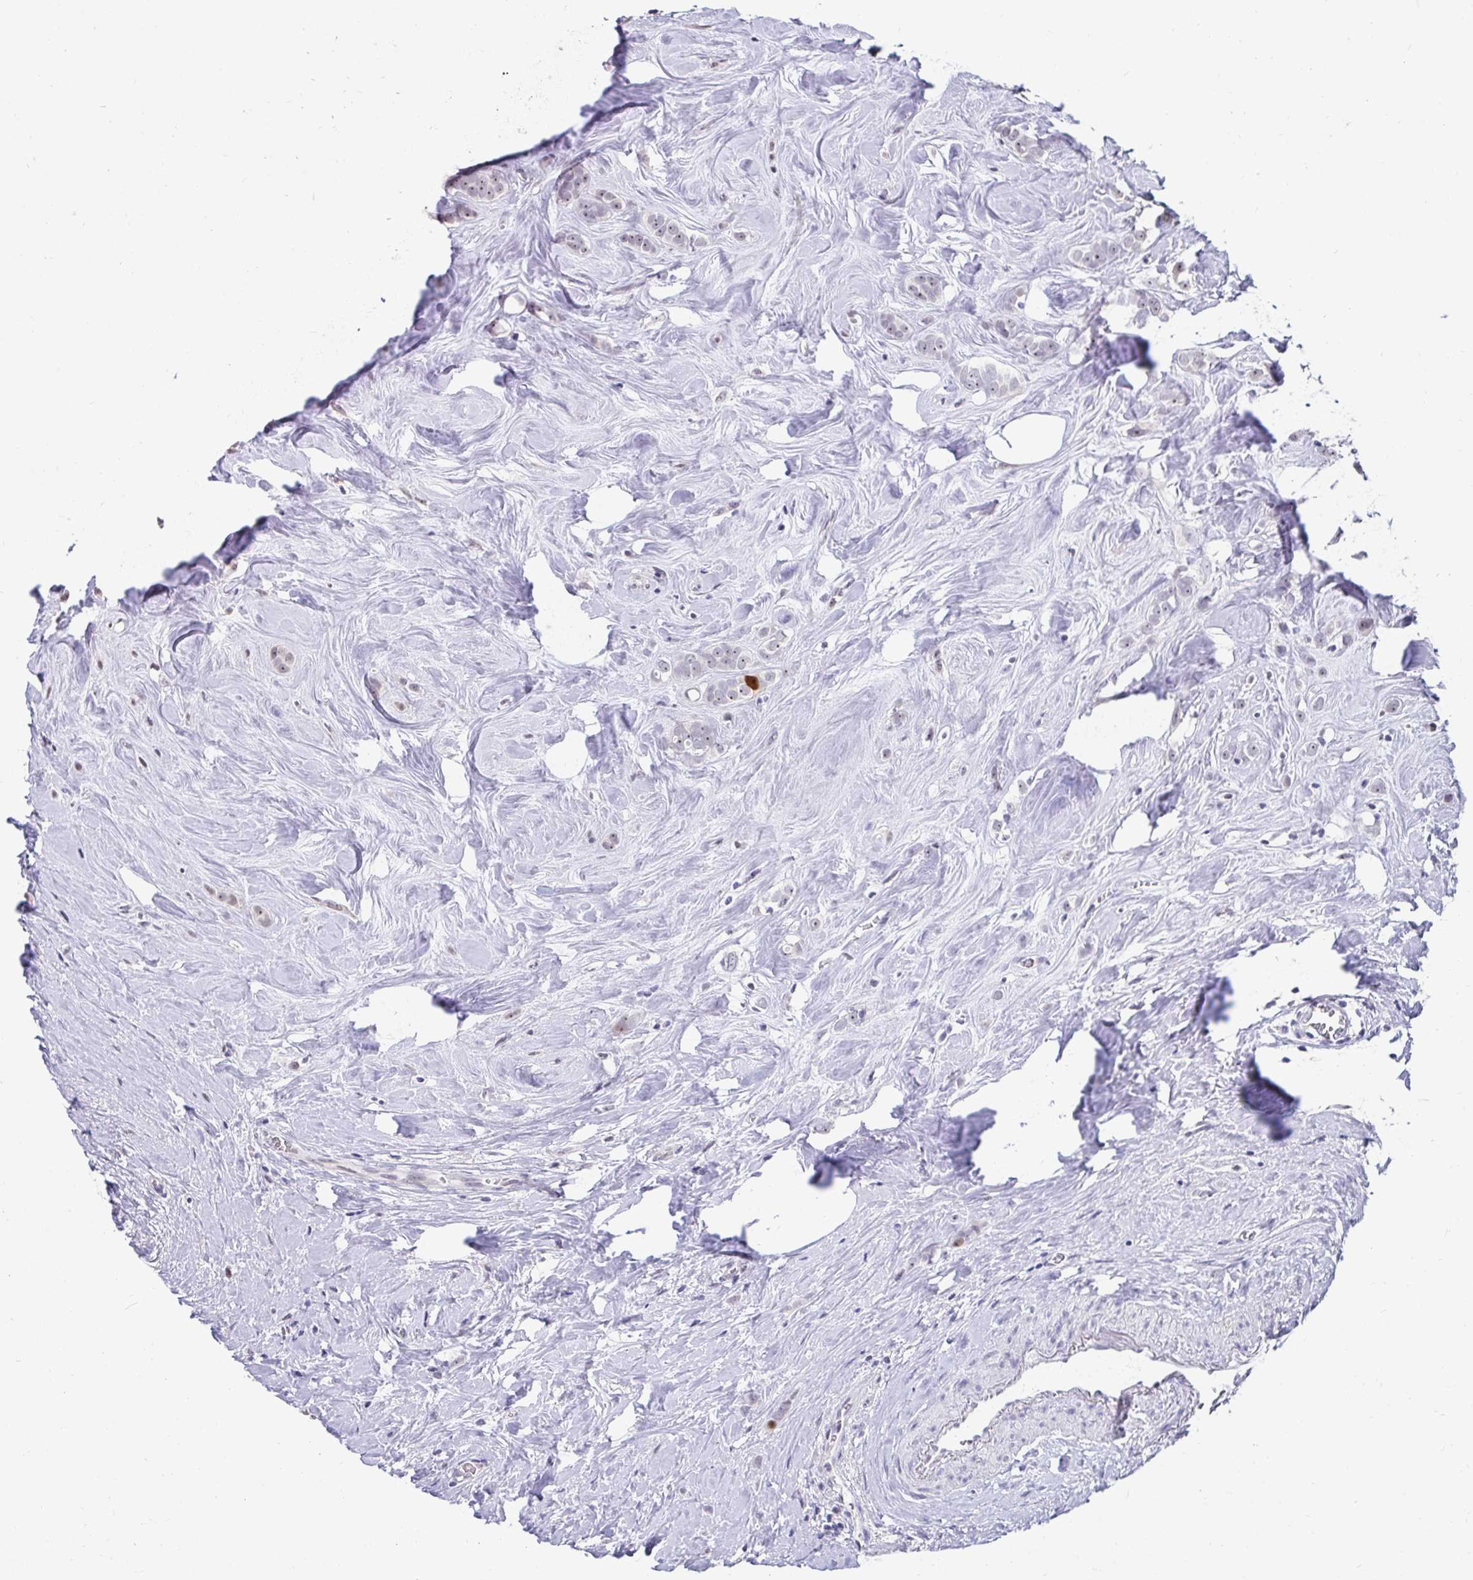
{"staining": {"intensity": "strong", "quantity": "<25%", "location": "nuclear"}, "tissue": "breast cancer", "cell_type": "Tumor cells", "image_type": "cancer", "snomed": [{"axis": "morphology", "description": "Duct carcinoma"}, {"axis": "topography", "description": "Breast"}], "caption": "DAB immunohistochemical staining of human invasive ductal carcinoma (breast) demonstrates strong nuclear protein positivity in approximately <25% of tumor cells.", "gene": "ANLN", "patient": {"sex": "female", "age": 80}}